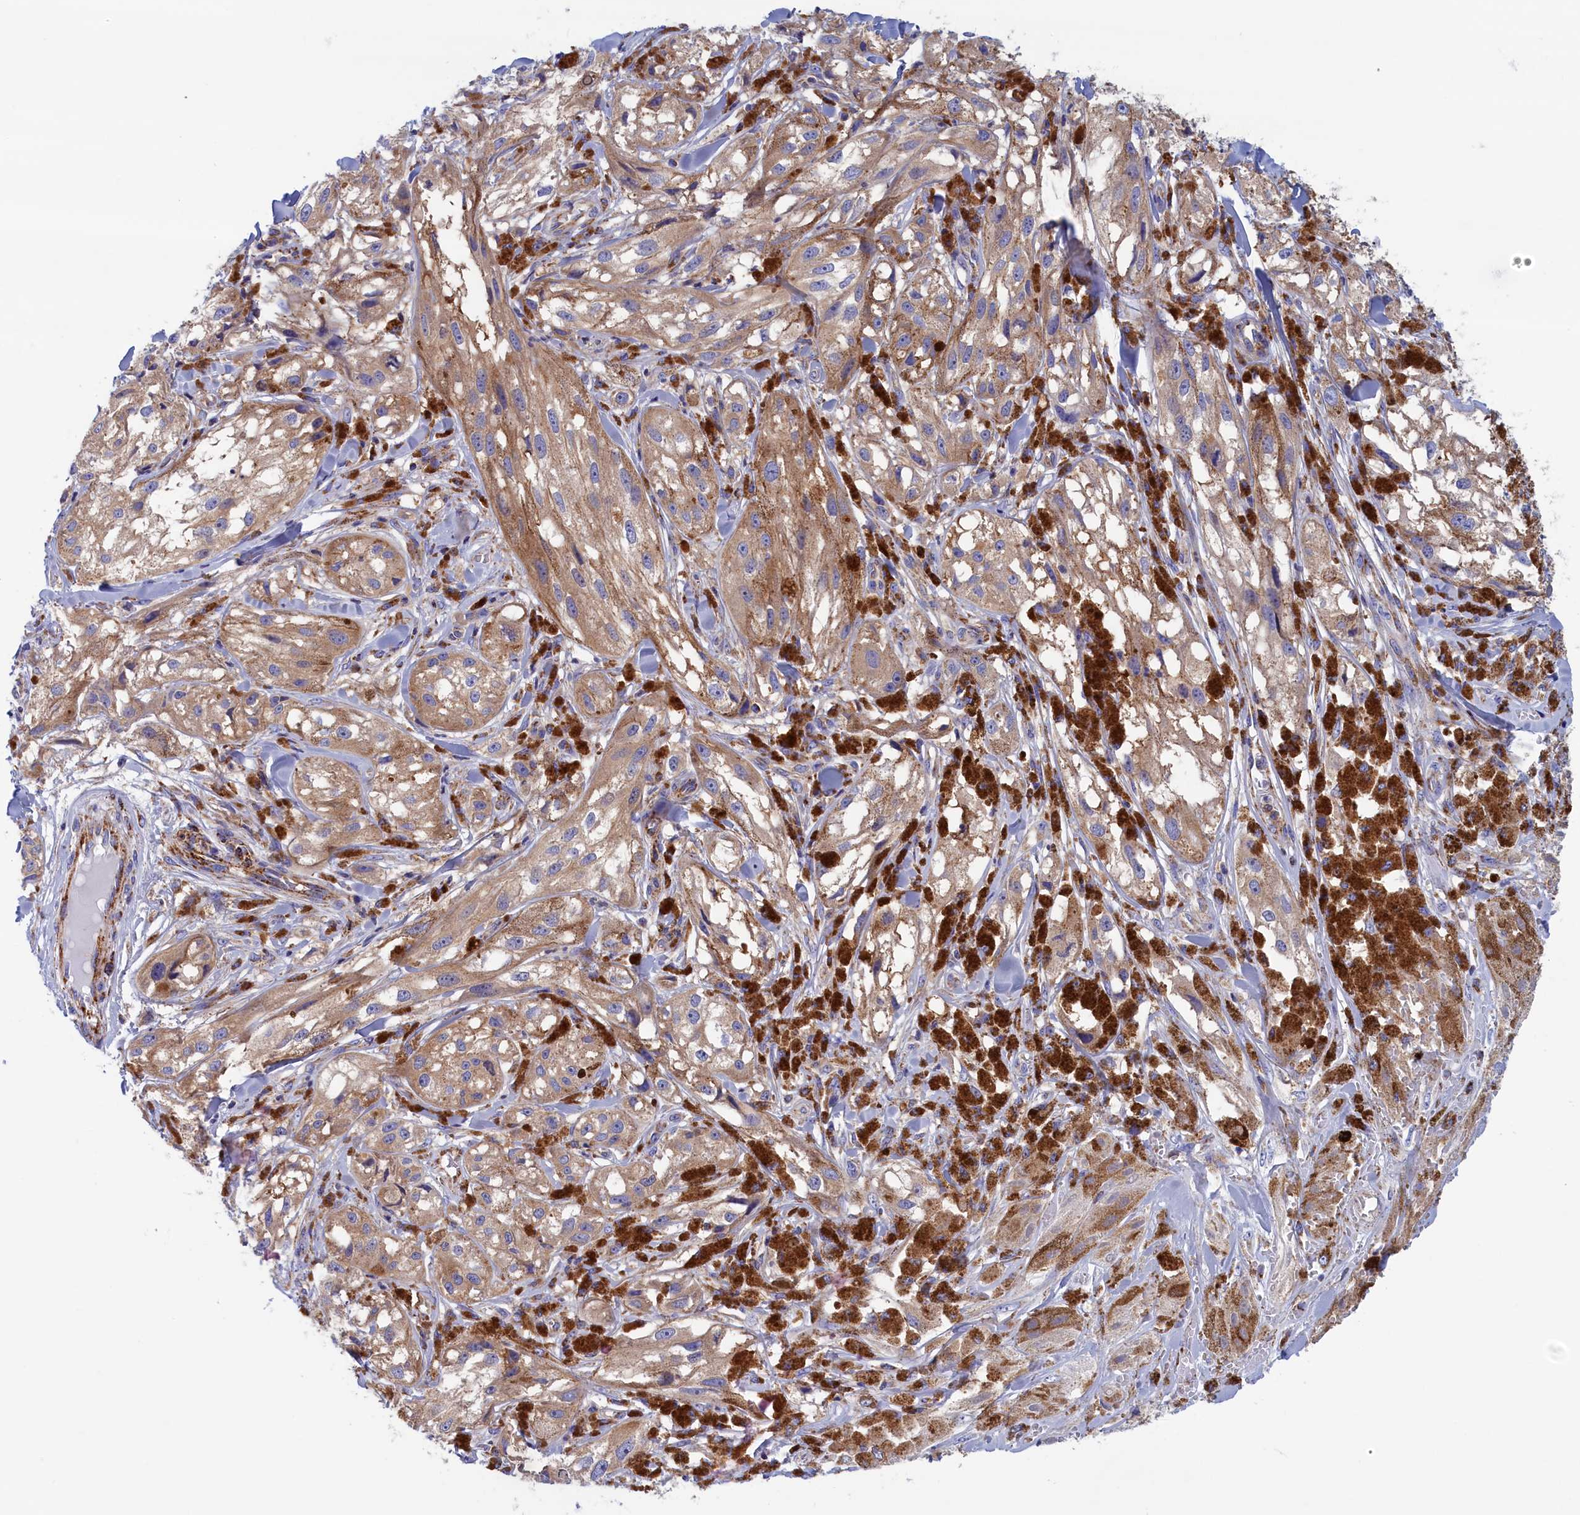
{"staining": {"intensity": "weak", "quantity": ">75%", "location": "cytoplasmic/membranous"}, "tissue": "melanoma", "cell_type": "Tumor cells", "image_type": "cancer", "snomed": [{"axis": "morphology", "description": "Malignant melanoma, NOS"}, {"axis": "topography", "description": "Skin"}], "caption": "The micrograph shows a brown stain indicating the presence of a protein in the cytoplasmic/membranous of tumor cells in melanoma.", "gene": "WDR83", "patient": {"sex": "male", "age": 88}}